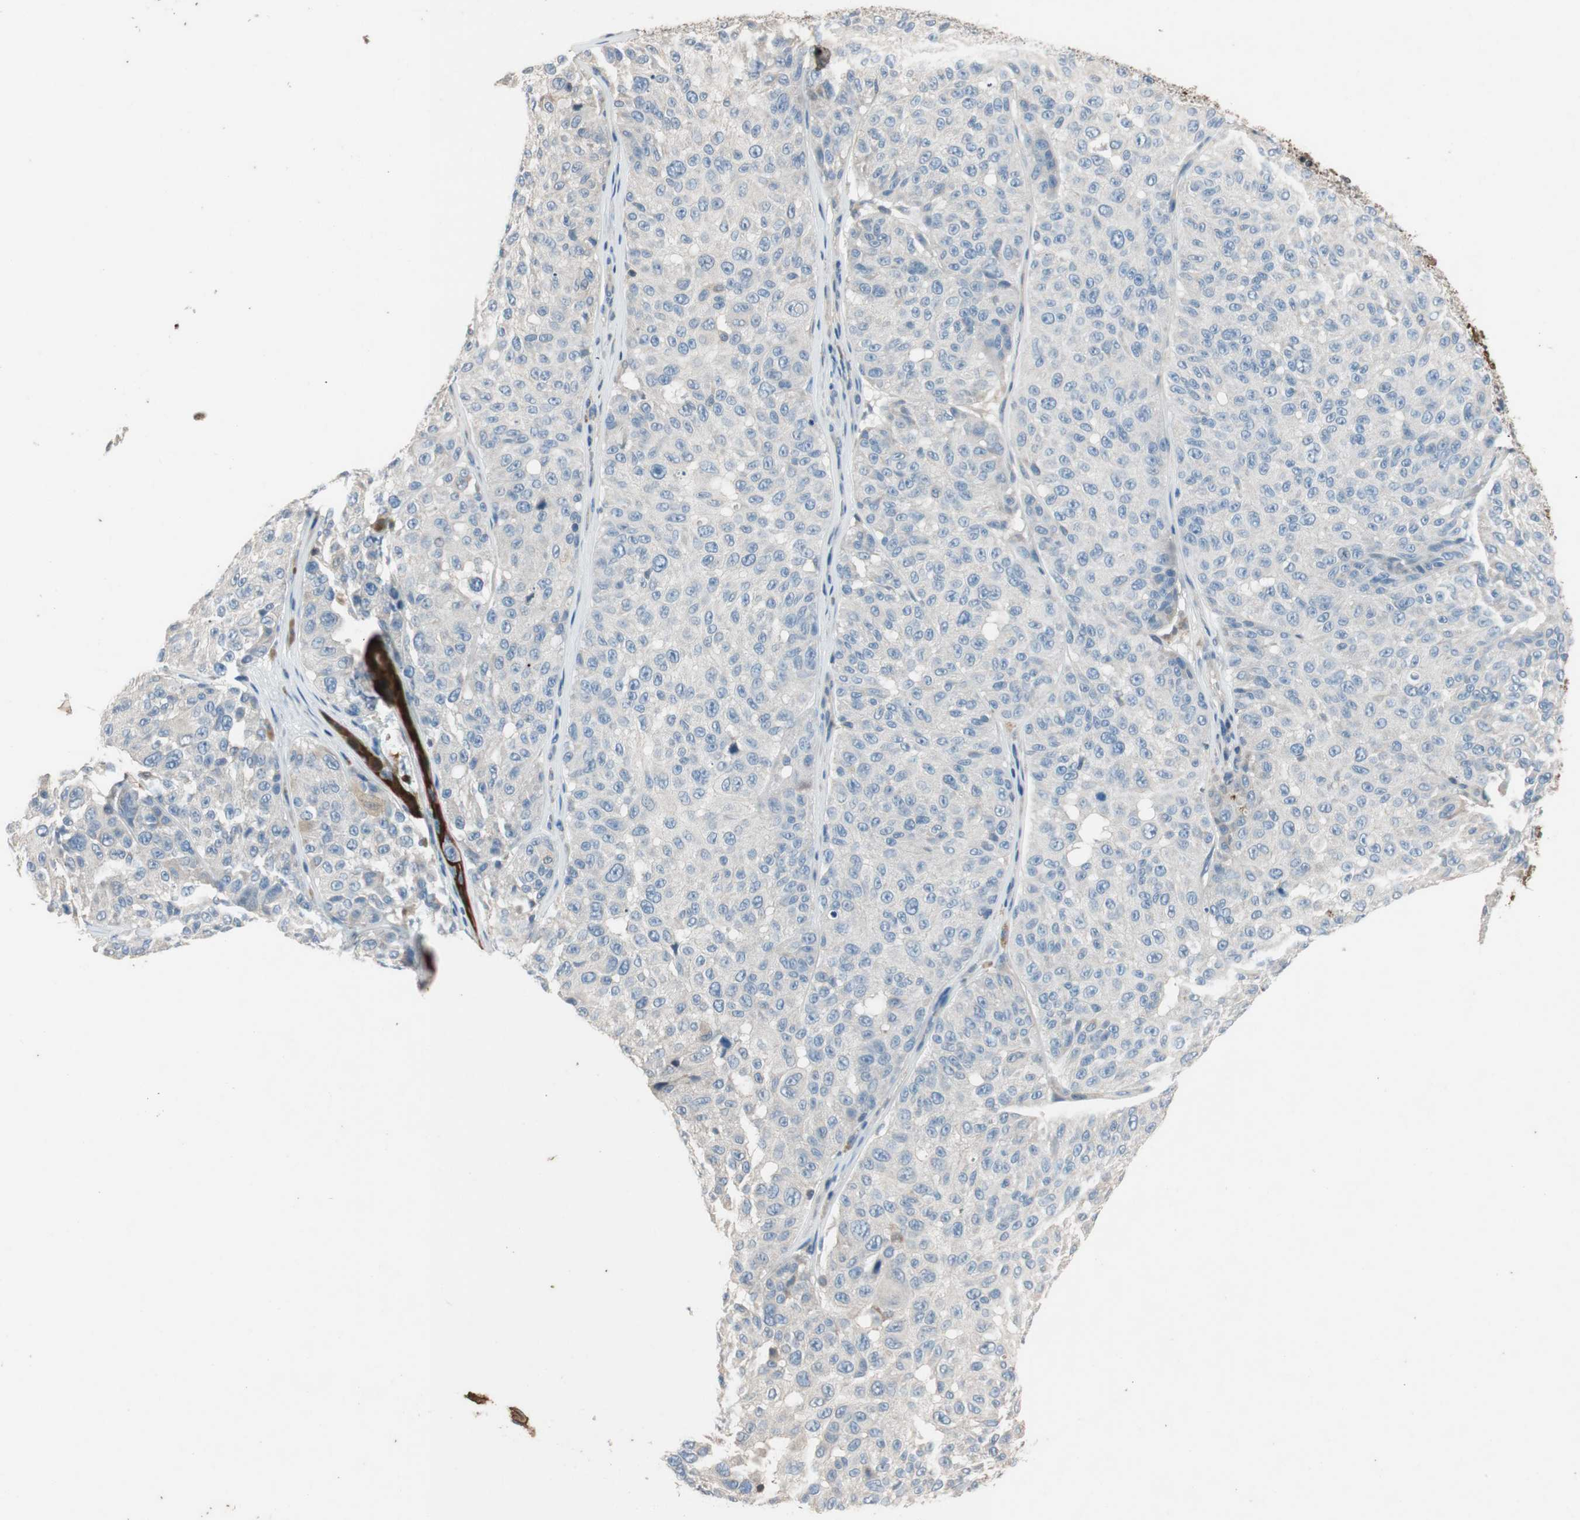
{"staining": {"intensity": "negative", "quantity": "none", "location": "none"}, "tissue": "melanoma", "cell_type": "Tumor cells", "image_type": "cancer", "snomed": [{"axis": "morphology", "description": "Malignant melanoma, NOS"}, {"axis": "topography", "description": "Skin"}], "caption": "This is a image of immunohistochemistry (IHC) staining of malignant melanoma, which shows no positivity in tumor cells. (Stains: DAB (3,3'-diaminobenzidine) immunohistochemistry (IHC) with hematoxylin counter stain, Microscopy: brightfield microscopy at high magnification).", "gene": "SERPINB5", "patient": {"sex": "female", "age": 46}}